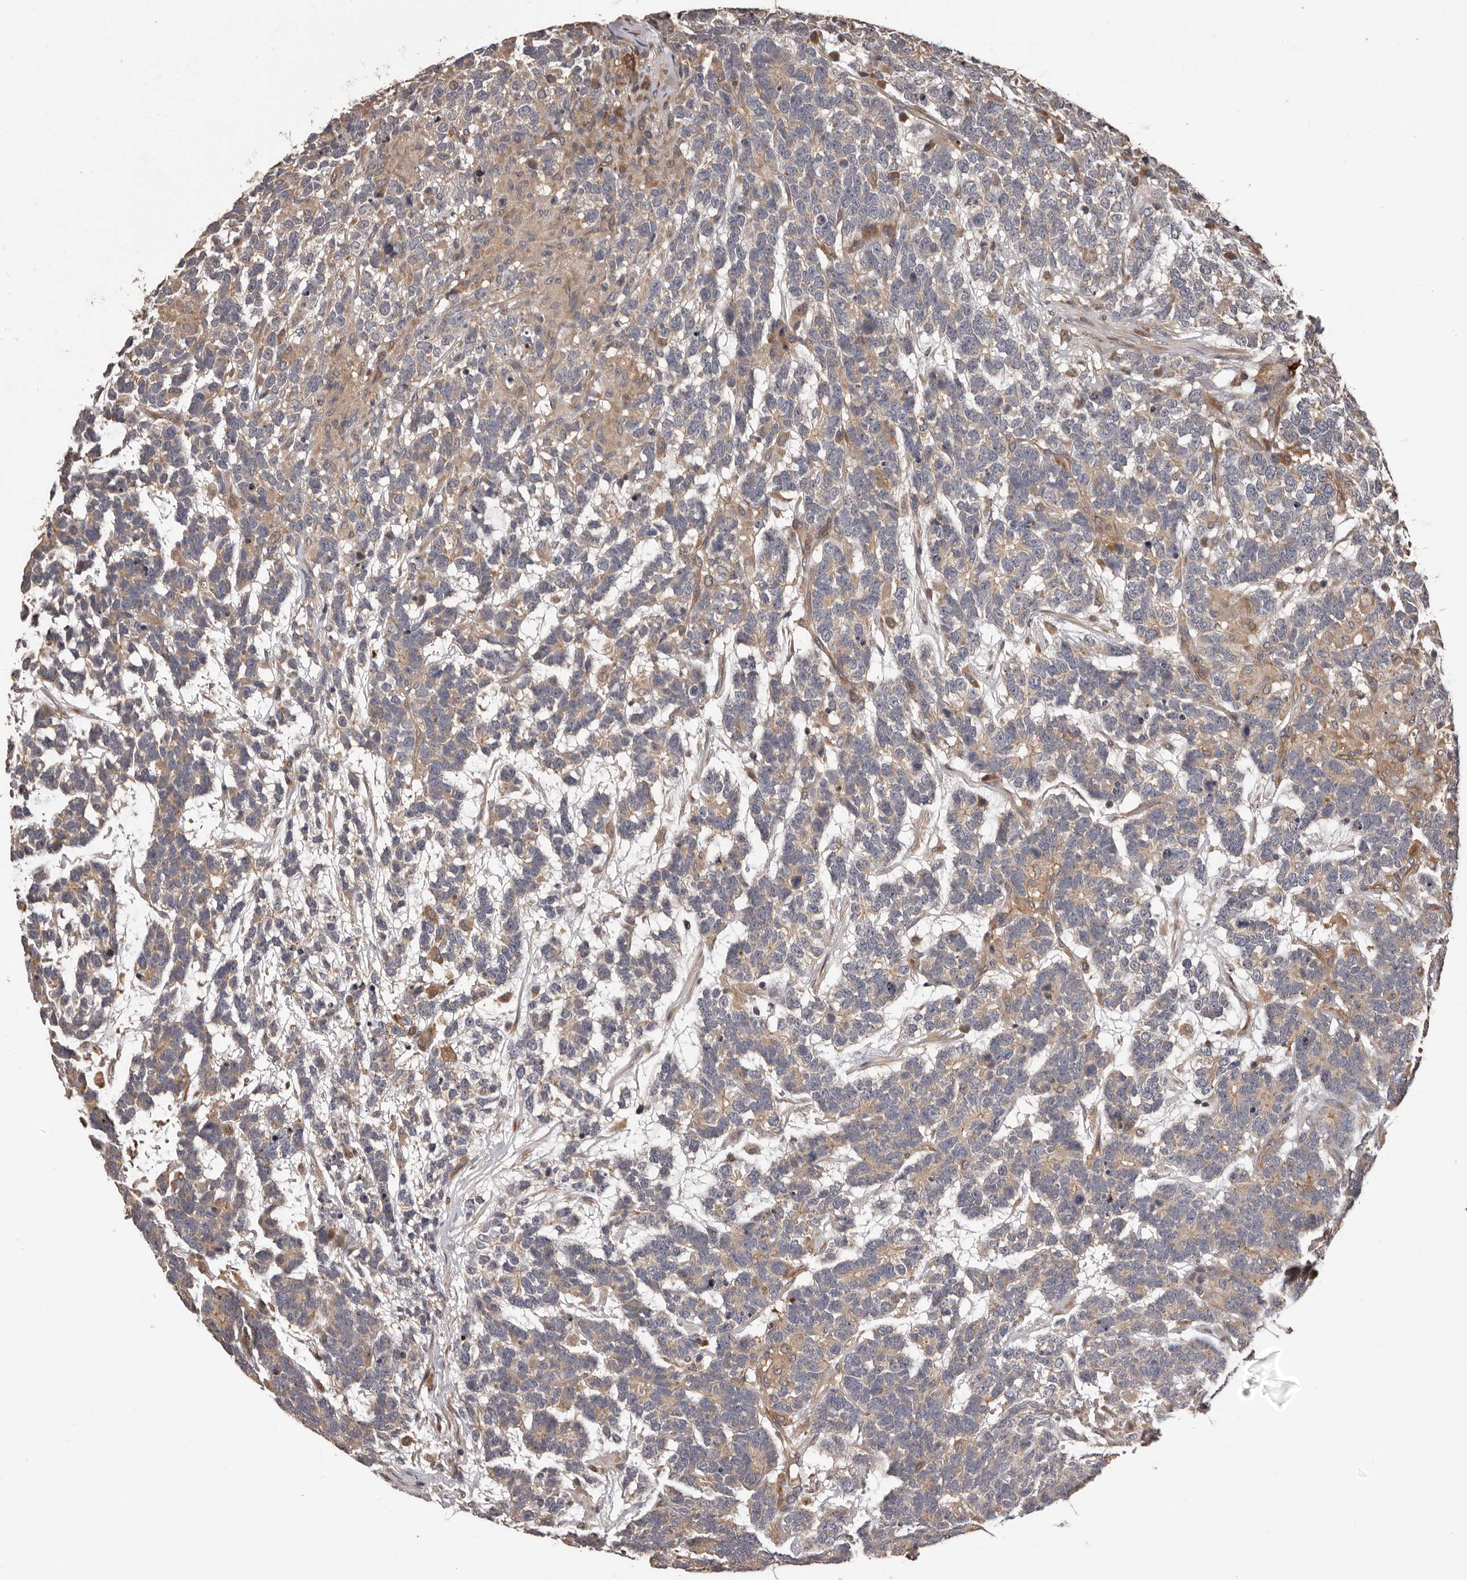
{"staining": {"intensity": "weak", "quantity": "25%-75%", "location": "cytoplasmic/membranous"}, "tissue": "testis cancer", "cell_type": "Tumor cells", "image_type": "cancer", "snomed": [{"axis": "morphology", "description": "Carcinoma, Embryonal, NOS"}, {"axis": "topography", "description": "Testis"}], "caption": "Testis embryonal carcinoma stained with DAB immunohistochemistry demonstrates low levels of weak cytoplasmic/membranous staining in approximately 25%-75% of tumor cells. Using DAB (3,3'-diaminobenzidine) (brown) and hematoxylin (blue) stains, captured at high magnification using brightfield microscopy.", "gene": "ADAMTS2", "patient": {"sex": "male", "age": 26}}